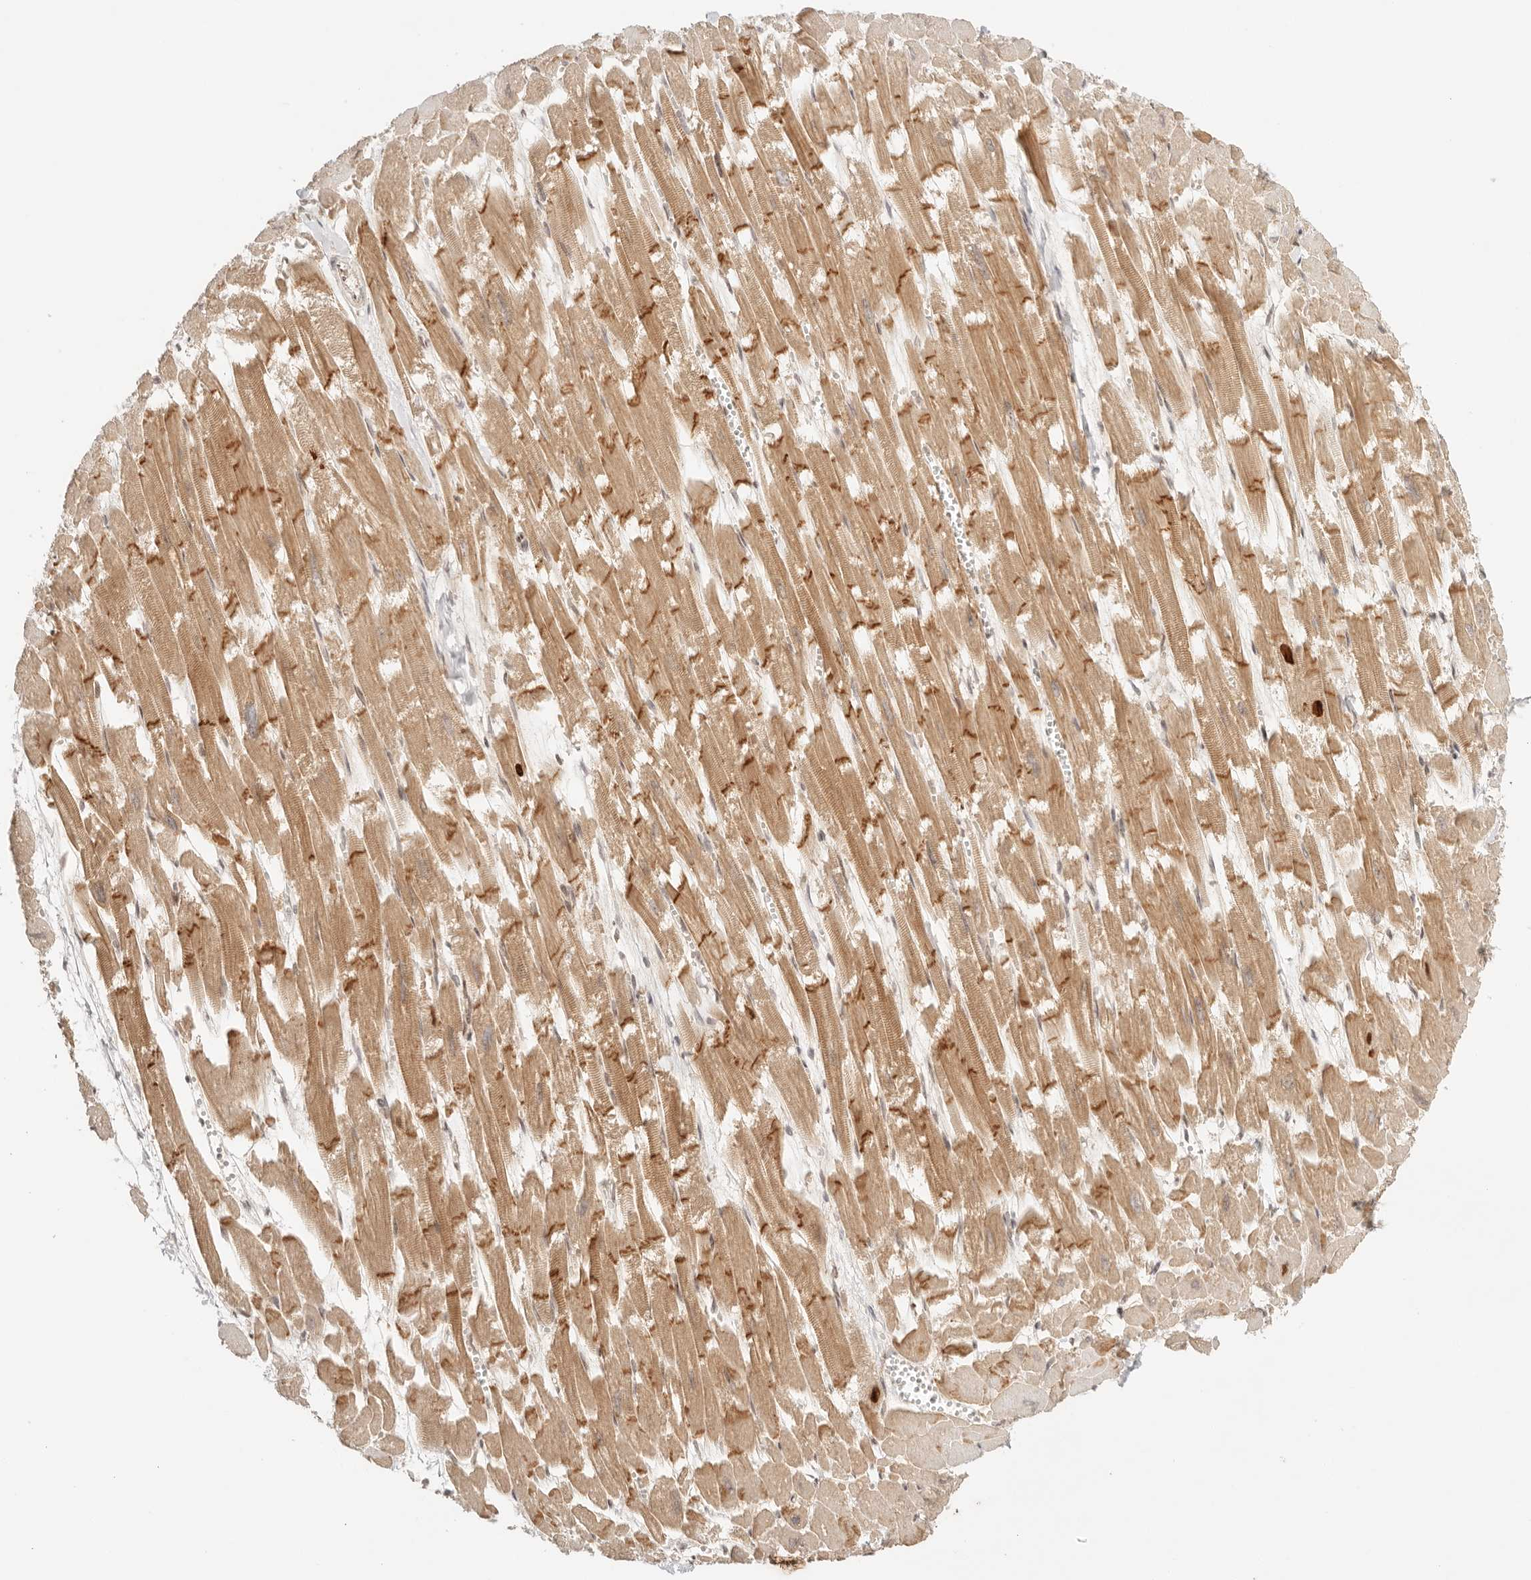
{"staining": {"intensity": "moderate", "quantity": ">75%", "location": "cytoplasmic/membranous"}, "tissue": "heart muscle", "cell_type": "Cardiomyocytes", "image_type": "normal", "snomed": [{"axis": "morphology", "description": "Normal tissue, NOS"}, {"axis": "topography", "description": "Heart"}], "caption": "IHC histopathology image of normal heart muscle stained for a protein (brown), which exhibits medium levels of moderate cytoplasmic/membranous positivity in approximately >75% of cardiomyocytes.", "gene": "GTF2E2", "patient": {"sex": "male", "age": 54}}